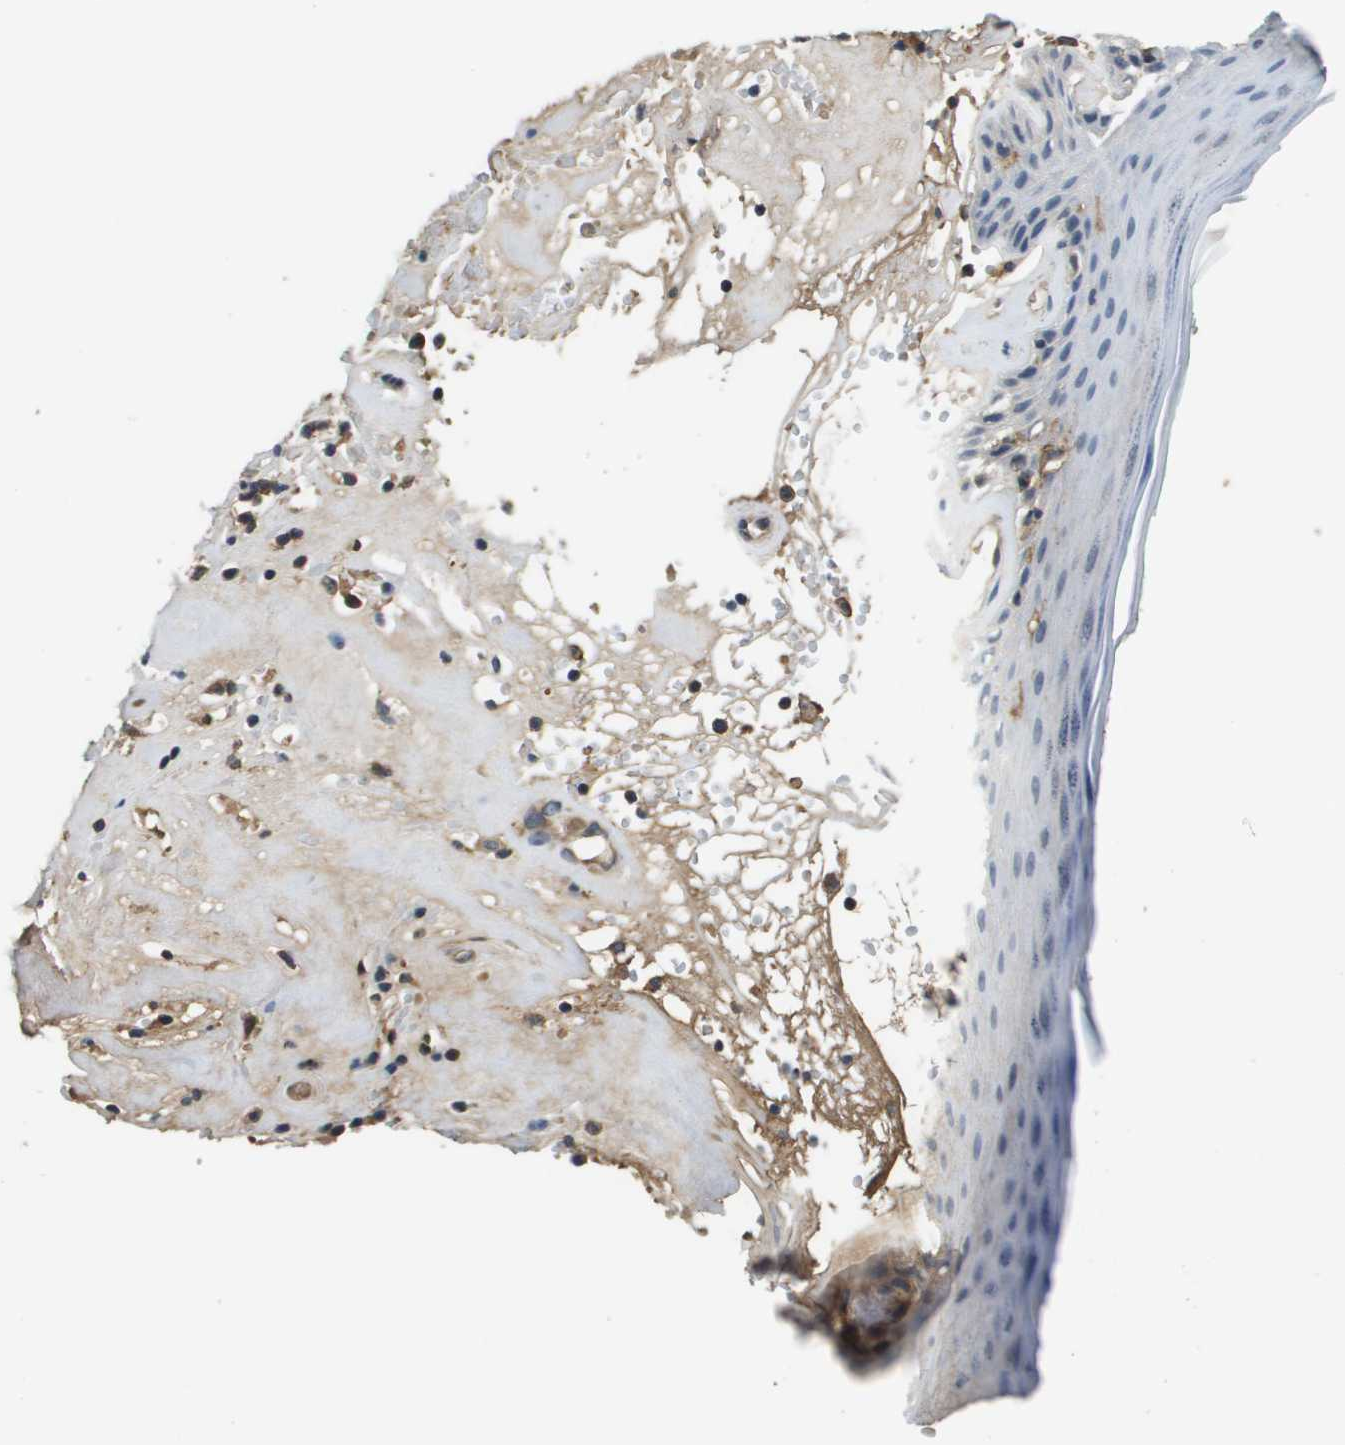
{"staining": {"intensity": "negative", "quantity": "none", "location": "none"}, "tissue": "skin", "cell_type": "Epidermal cells", "image_type": "normal", "snomed": [{"axis": "morphology", "description": "Normal tissue, NOS"}, {"axis": "morphology", "description": "Inflammation, NOS"}, {"axis": "topography", "description": "Vulva"}], "caption": "This image is of benign skin stained with immunohistochemistry to label a protein in brown with the nuclei are counter-stained blue. There is no positivity in epidermal cells.", "gene": "SLC16A3", "patient": {"sex": "female", "age": 84}}